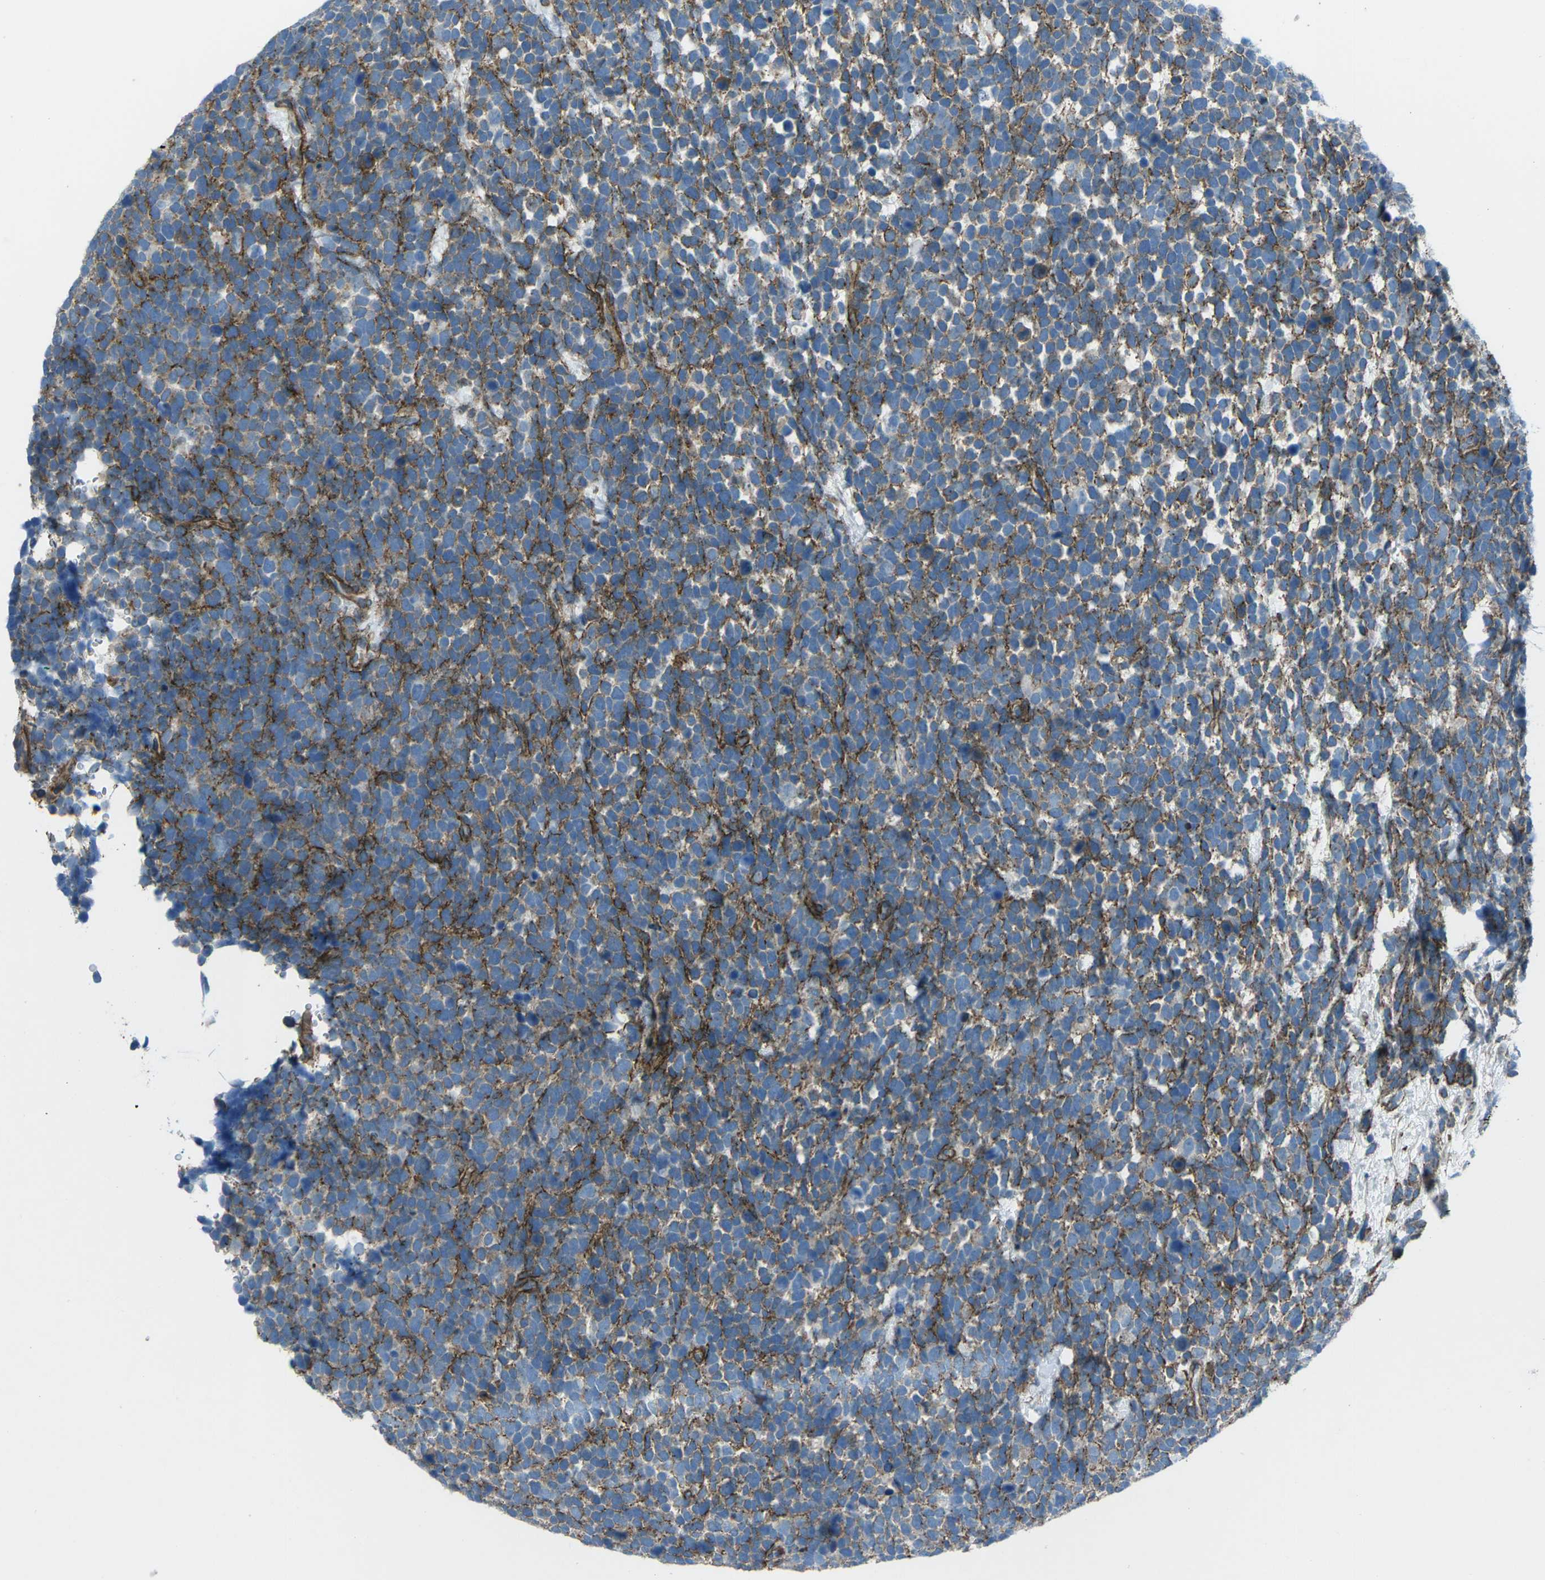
{"staining": {"intensity": "moderate", "quantity": "25%-75%", "location": "cytoplasmic/membranous"}, "tissue": "urothelial cancer", "cell_type": "Tumor cells", "image_type": "cancer", "snomed": [{"axis": "morphology", "description": "Urothelial carcinoma, High grade"}, {"axis": "topography", "description": "Urinary bladder"}], "caption": "Approximately 25%-75% of tumor cells in human urothelial cancer demonstrate moderate cytoplasmic/membranous protein positivity as visualized by brown immunohistochemical staining.", "gene": "UTRN", "patient": {"sex": "female", "age": 82}}